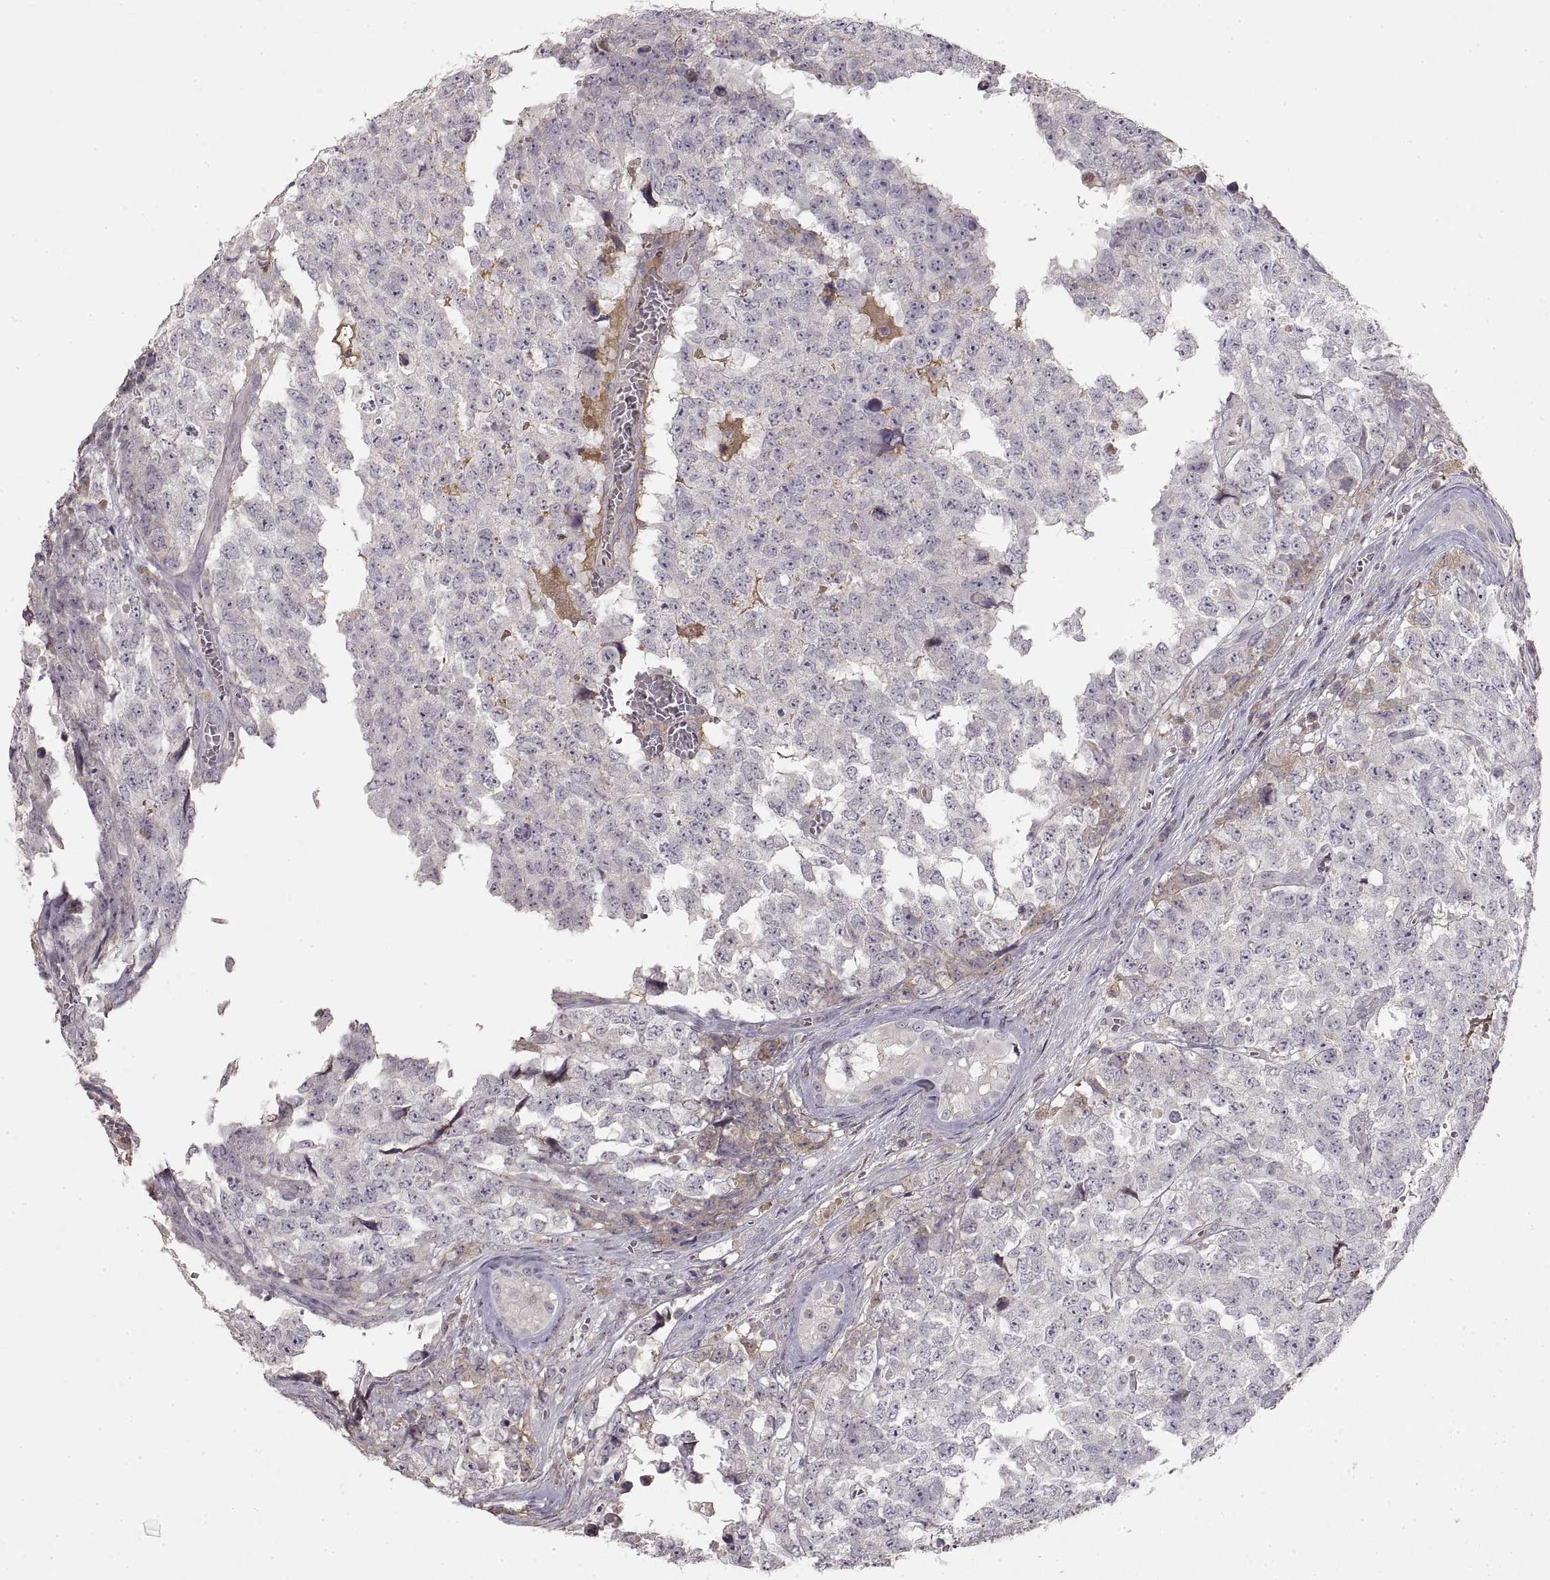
{"staining": {"intensity": "negative", "quantity": "none", "location": "none"}, "tissue": "testis cancer", "cell_type": "Tumor cells", "image_type": "cancer", "snomed": [{"axis": "morphology", "description": "Carcinoma, Embryonal, NOS"}, {"axis": "topography", "description": "Testis"}], "caption": "Tumor cells are negative for protein expression in human embryonal carcinoma (testis).", "gene": "ADAM11", "patient": {"sex": "male", "age": 23}}